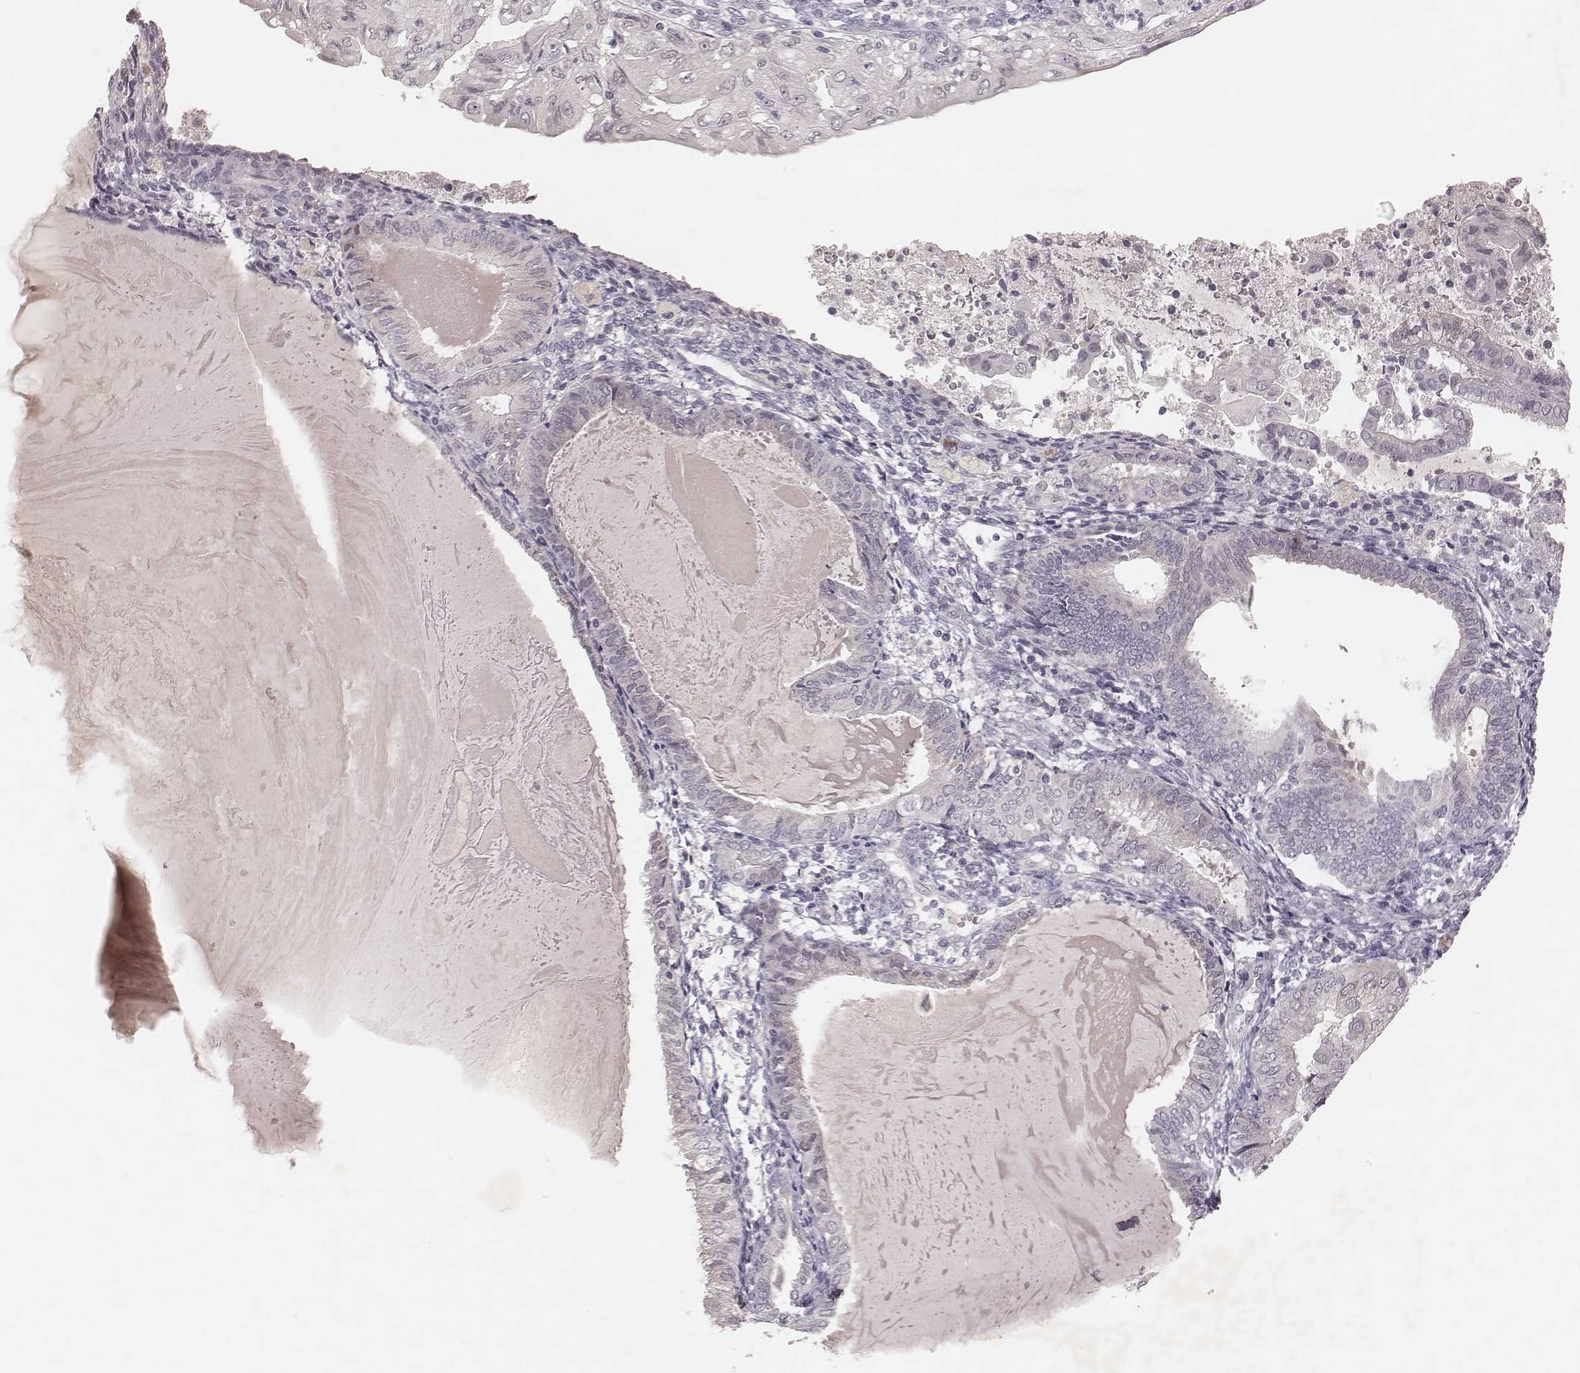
{"staining": {"intensity": "negative", "quantity": "none", "location": "none"}, "tissue": "endometrial cancer", "cell_type": "Tumor cells", "image_type": "cancer", "snomed": [{"axis": "morphology", "description": "Adenocarcinoma, NOS"}, {"axis": "topography", "description": "Endometrium"}], "caption": "This is an immunohistochemistry micrograph of endometrial adenocarcinoma. There is no positivity in tumor cells.", "gene": "FAM13B", "patient": {"sex": "female", "age": 68}}